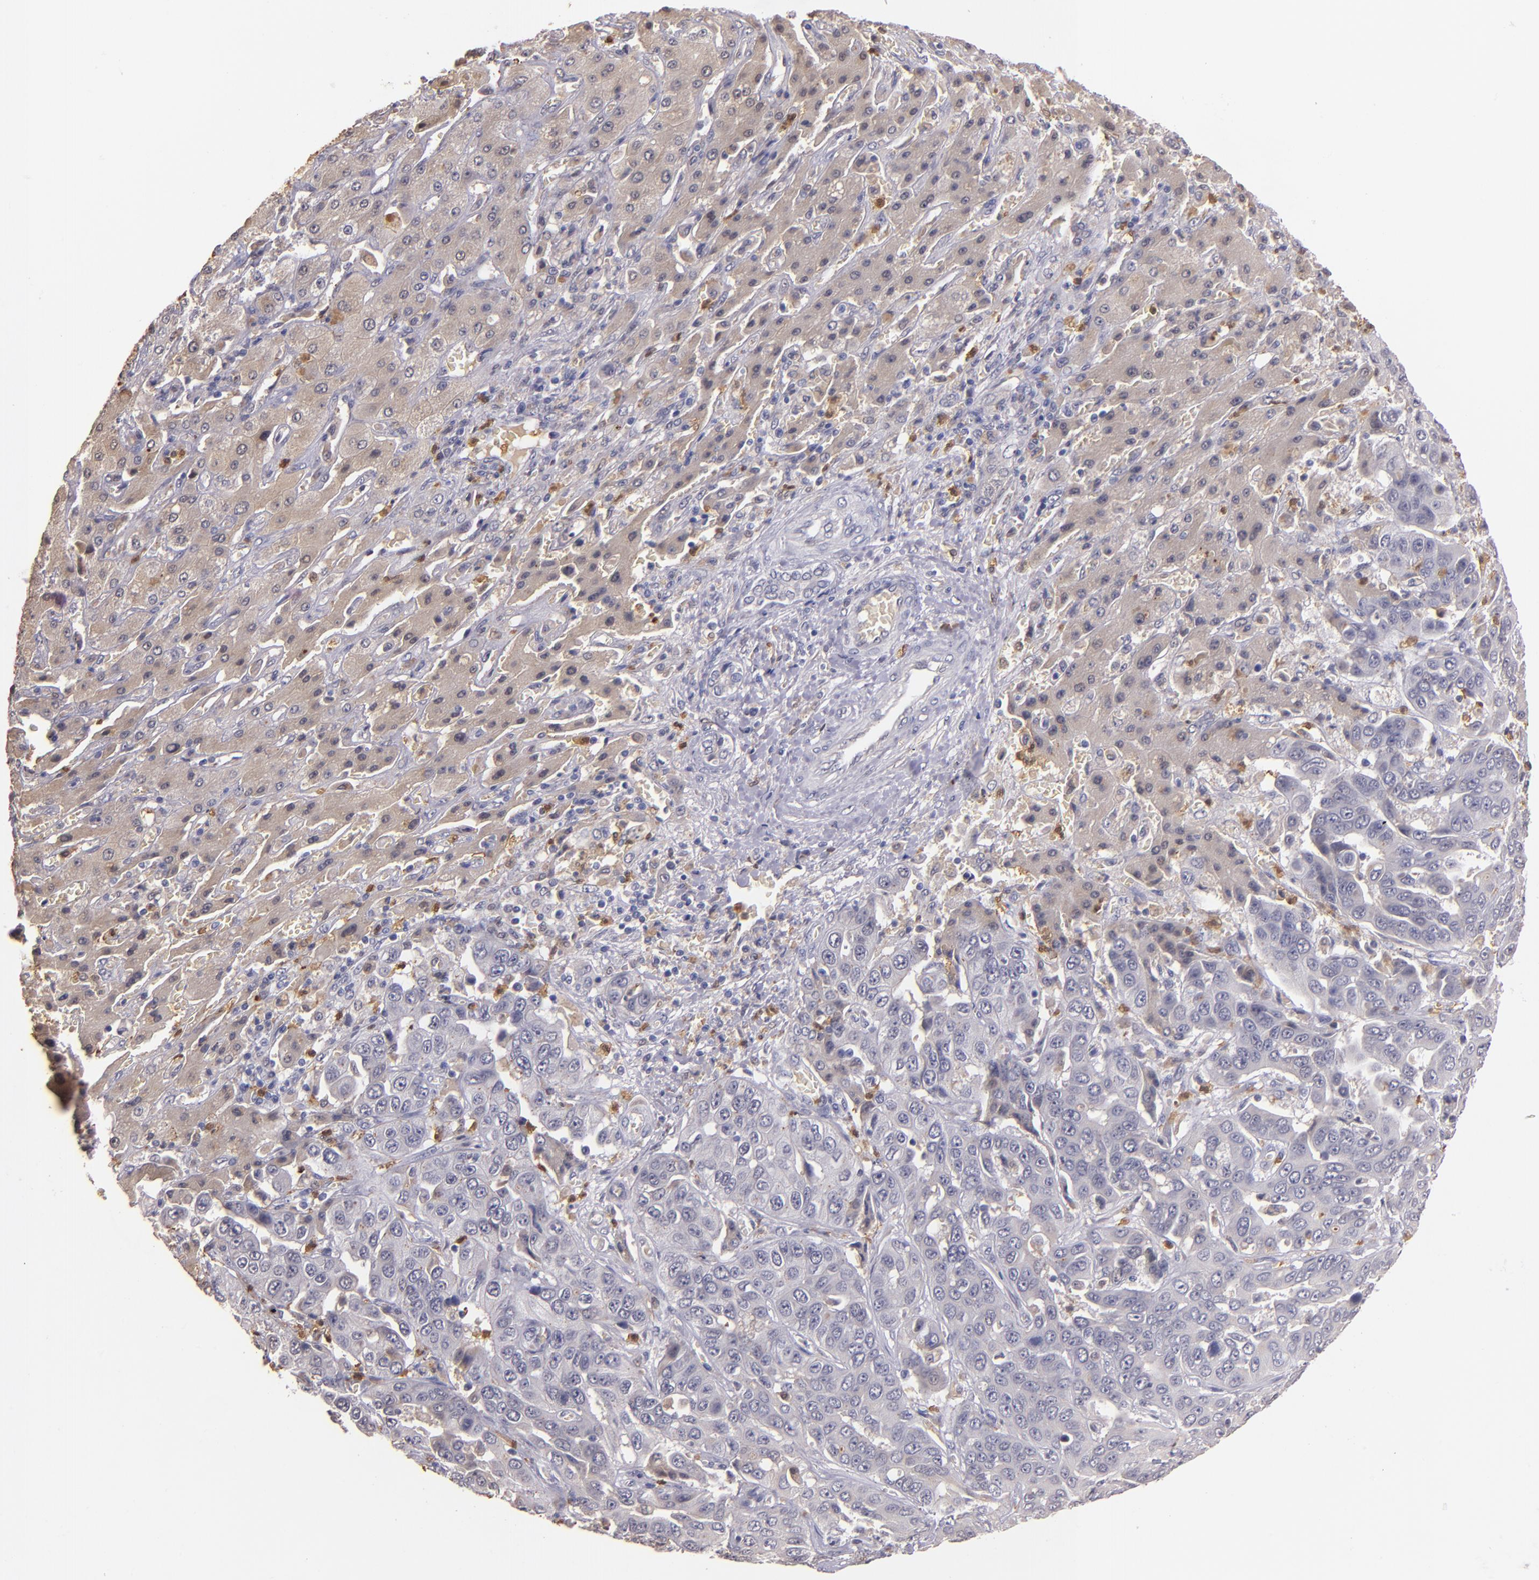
{"staining": {"intensity": "weak", "quantity": ">75%", "location": "cytoplasmic/membranous"}, "tissue": "liver cancer", "cell_type": "Tumor cells", "image_type": "cancer", "snomed": [{"axis": "morphology", "description": "Cholangiocarcinoma"}, {"axis": "topography", "description": "Liver"}], "caption": "Protein expression by immunohistochemistry exhibits weak cytoplasmic/membranous staining in approximately >75% of tumor cells in liver cholangiocarcinoma.", "gene": "PTS", "patient": {"sex": "female", "age": 52}}